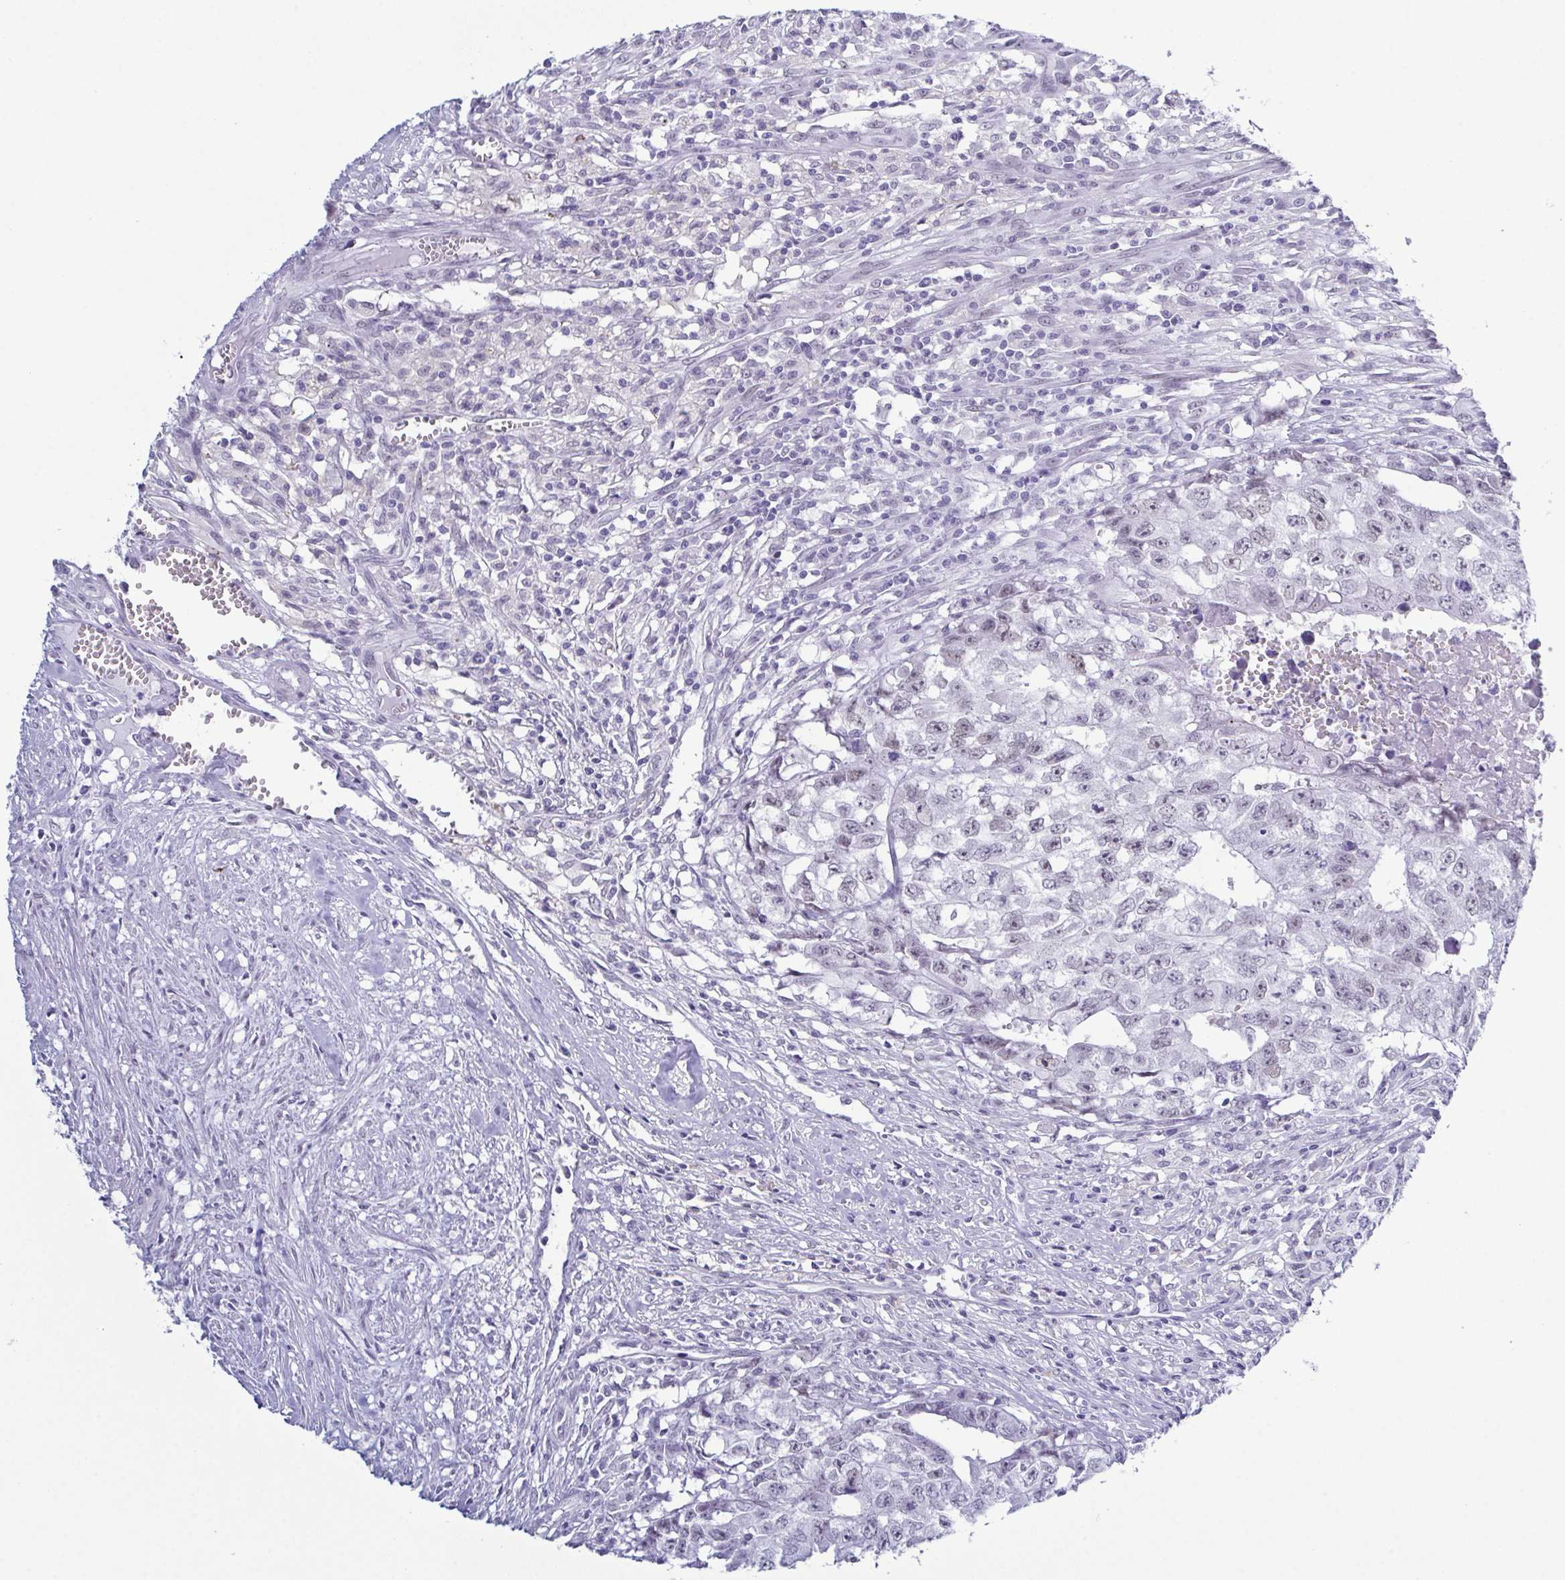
{"staining": {"intensity": "negative", "quantity": "none", "location": "none"}, "tissue": "testis cancer", "cell_type": "Tumor cells", "image_type": "cancer", "snomed": [{"axis": "morphology", "description": "Carcinoma, Embryonal, NOS"}, {"axis": "morphology", "description": "Teratoma, malignant, NOS"}, {"axis": "topography", "description": "Testis"}], "caption": "Immunohistochemistry (IHC) photomicrograph of human testis teratoma (malignant) stained for a protein (brown), which demonstrates no positivity in tumor cells.", "gene": "SUGP2", "patient": {"sex": "male", "age": 24}}